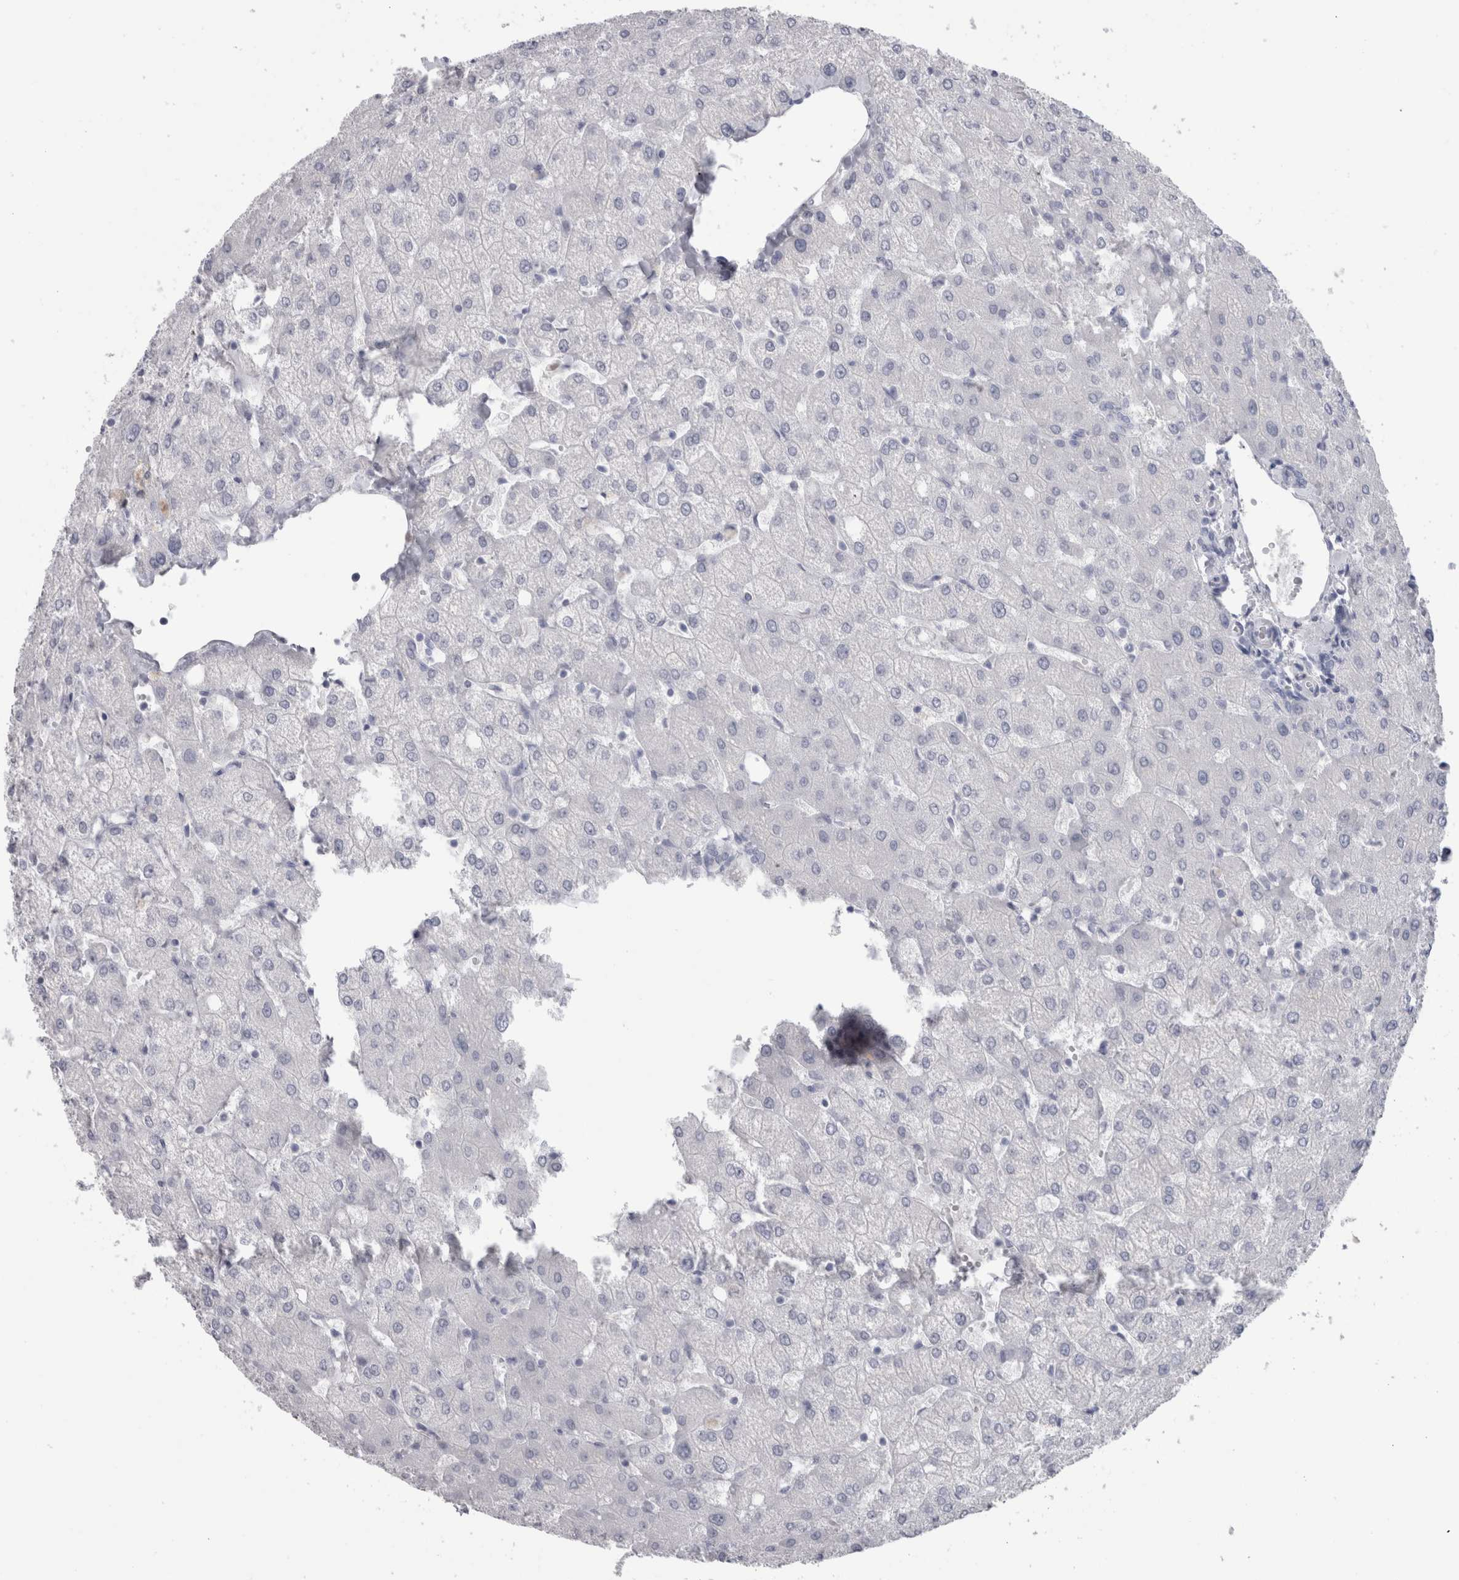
{"staining": {"intensity": "negative", "quantity": "none", "location": "none"}, "tissue": "liver", "cell_type": "Cholangiocytes", "image_type": "normal", "snomed": [{"axis": "morphology", "description": "Normal tissue, NOS"}, {"axis": "topography", "description": "Liver"}], "caption": "A high-resolution photomicrograph shows IHC staining of normal liver, which reveals no significant positivity in cholangiocytes.", "gene": "PTH", "patient": {"sex": "female", "age": 54}}